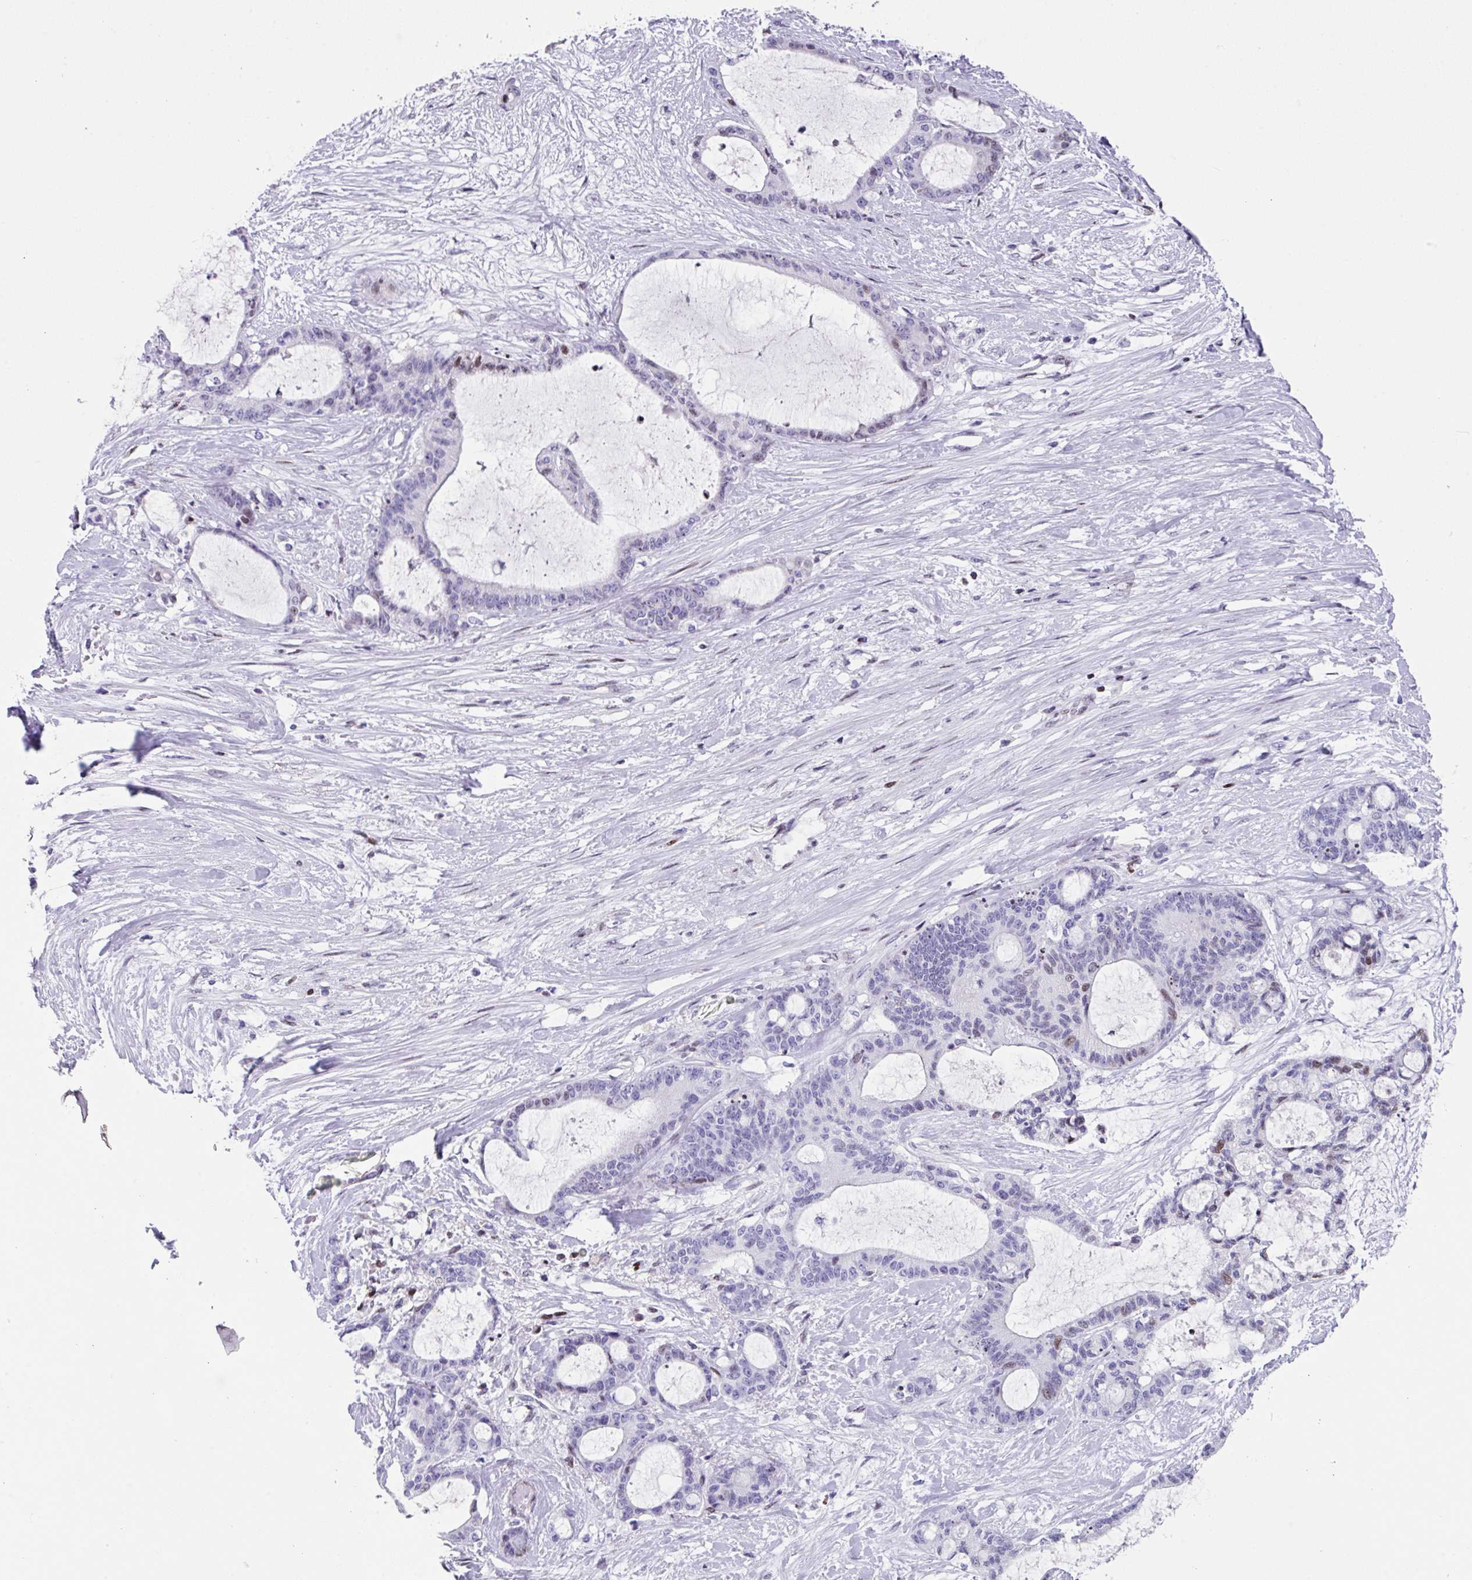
{"staining": {"intensity": "negative", "quantity": "none", "location": "none"}, "tissue": "liver cancer", "cell_type": "Tumor cells", "image_type": "cancer", "snomed": [{"axis": "morphology", "description": "Normal tissue, NOS"}, {"axis": "morphology", "description": "Cholangiocarcinoma"}, {"axis": "topography", "description": "Liver"}, {"axis": "topography", "description": "Peripheral nerve tissue"}], "caption": "The image reveals no significant expression in tumor cells of liver cancer.", "gene": "TCF3", "patient": {"sex": "female", "age": 73}}